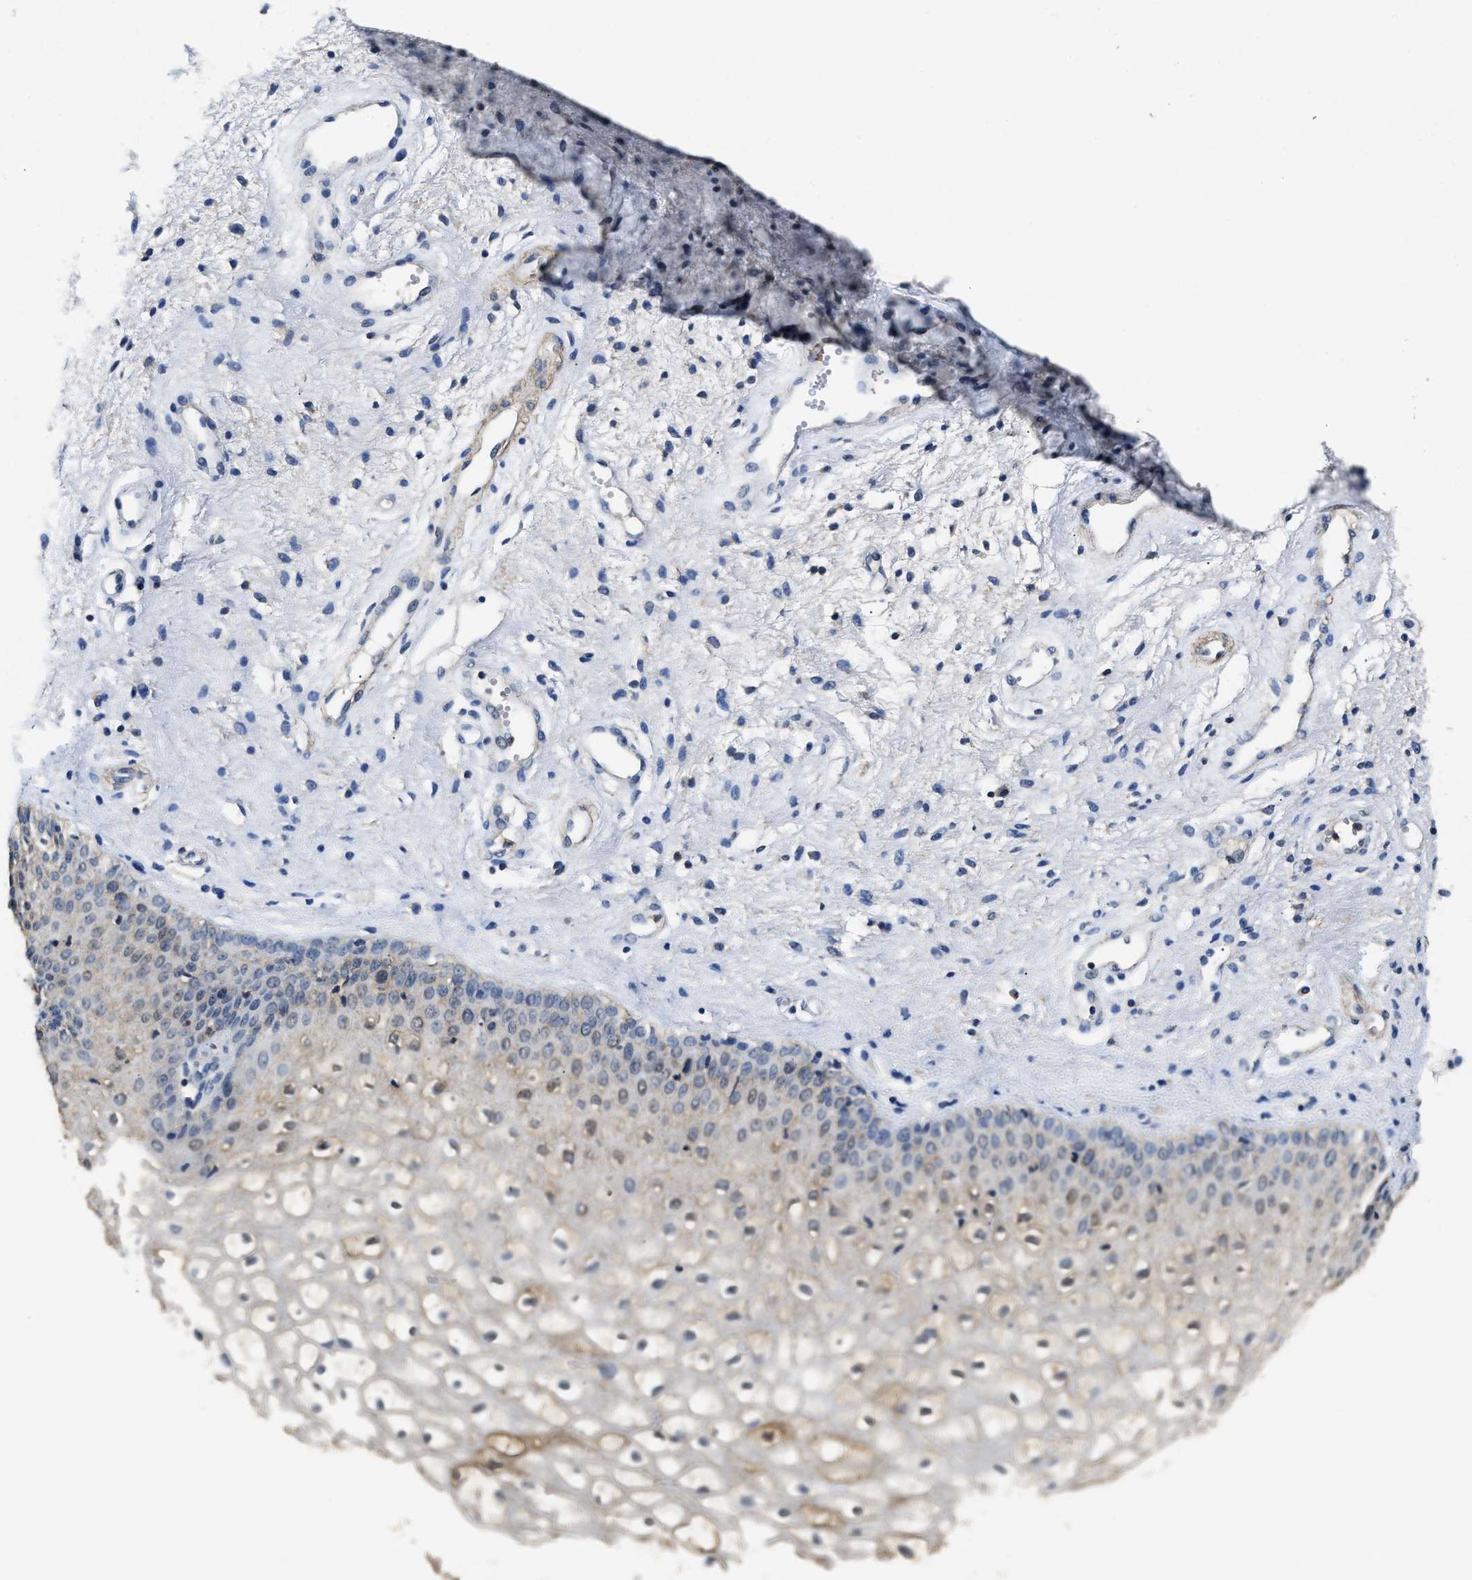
{"staining": {"intensity": "weak", "quantity": "25%-75%", "location": "cytoplasmic/membranous"}, "tissue": "vagina", "cell_type": "Squamous epithelial cells", "image_type": "normal", "snomed": [{"axis": "morphology", "description": "Normal tissue, NOS"}, {"axis": "topography", "description": "Vagina"}], "caption": "This micrograph displays immunohistochemistry staining of unremarkable vagina, with low weak cytoplasmic/membranous expression in approximately 25%-75% of squamous epithelial cells.", "gene": "ACAT2", "patient": {"sex": "female", "age": 34}}